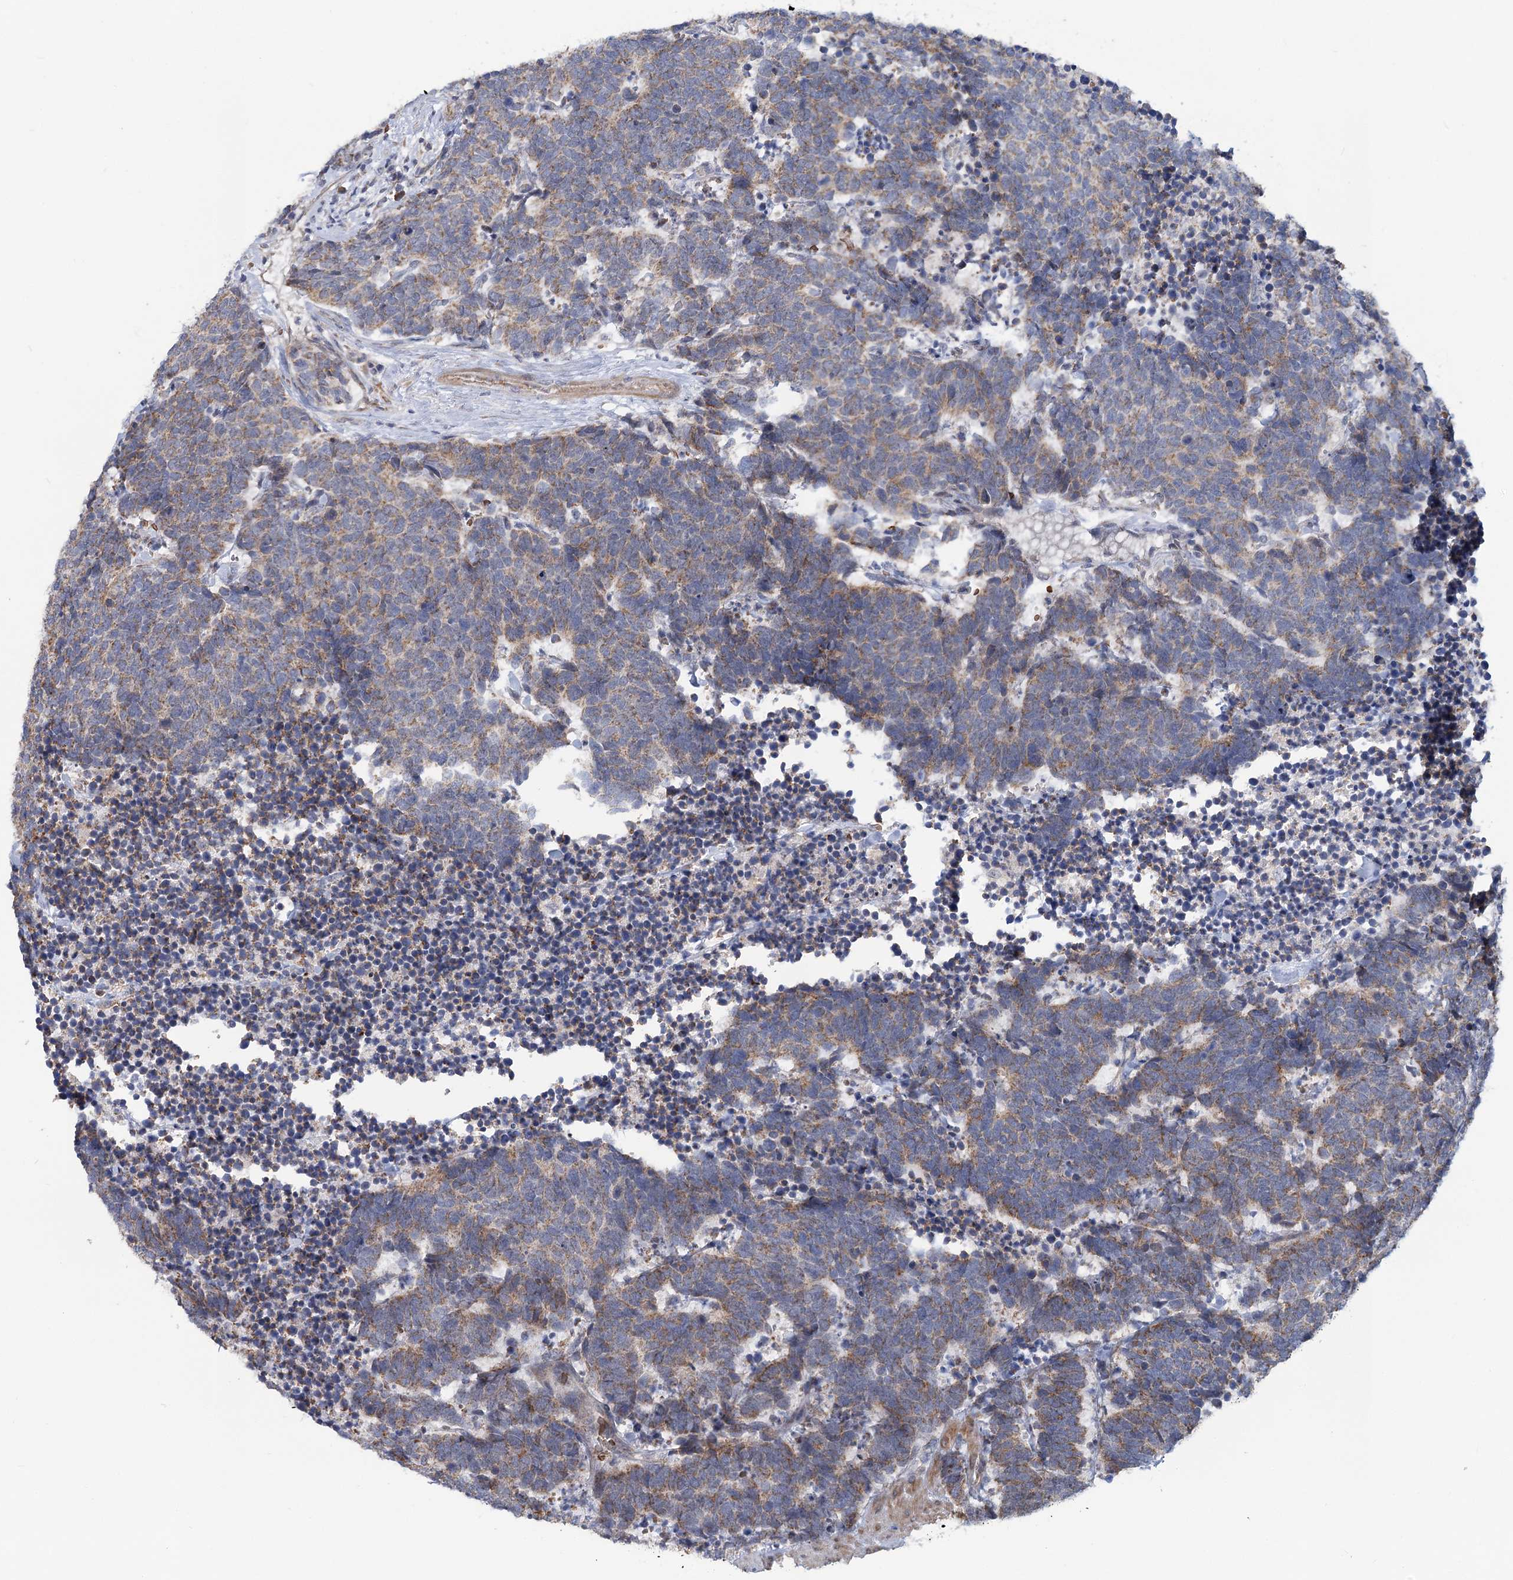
{"staining": {"intensity": "weak", "quantity": ">75%", "location": "cytoplasmic/membranous"}, "tissue": "carcinoid", "cell_type": "Tumor cells", "image_type": "cancer", "snomed": [{"axis": "morphology", "description": "Carcinoma, NOS"}, {"axis": "morphology", "description": "Carcinoid, malignant, NOS"}, {"axis": "topography", "description": "Urinary bladder"}], "caption": "IHC of human malignant carcinoid displays low levels of weak cytoplasmic/membranous staining in about >75% of tumor cells.", "gene": "CIB4", "patient": {"sex": "male", "age": 57}}